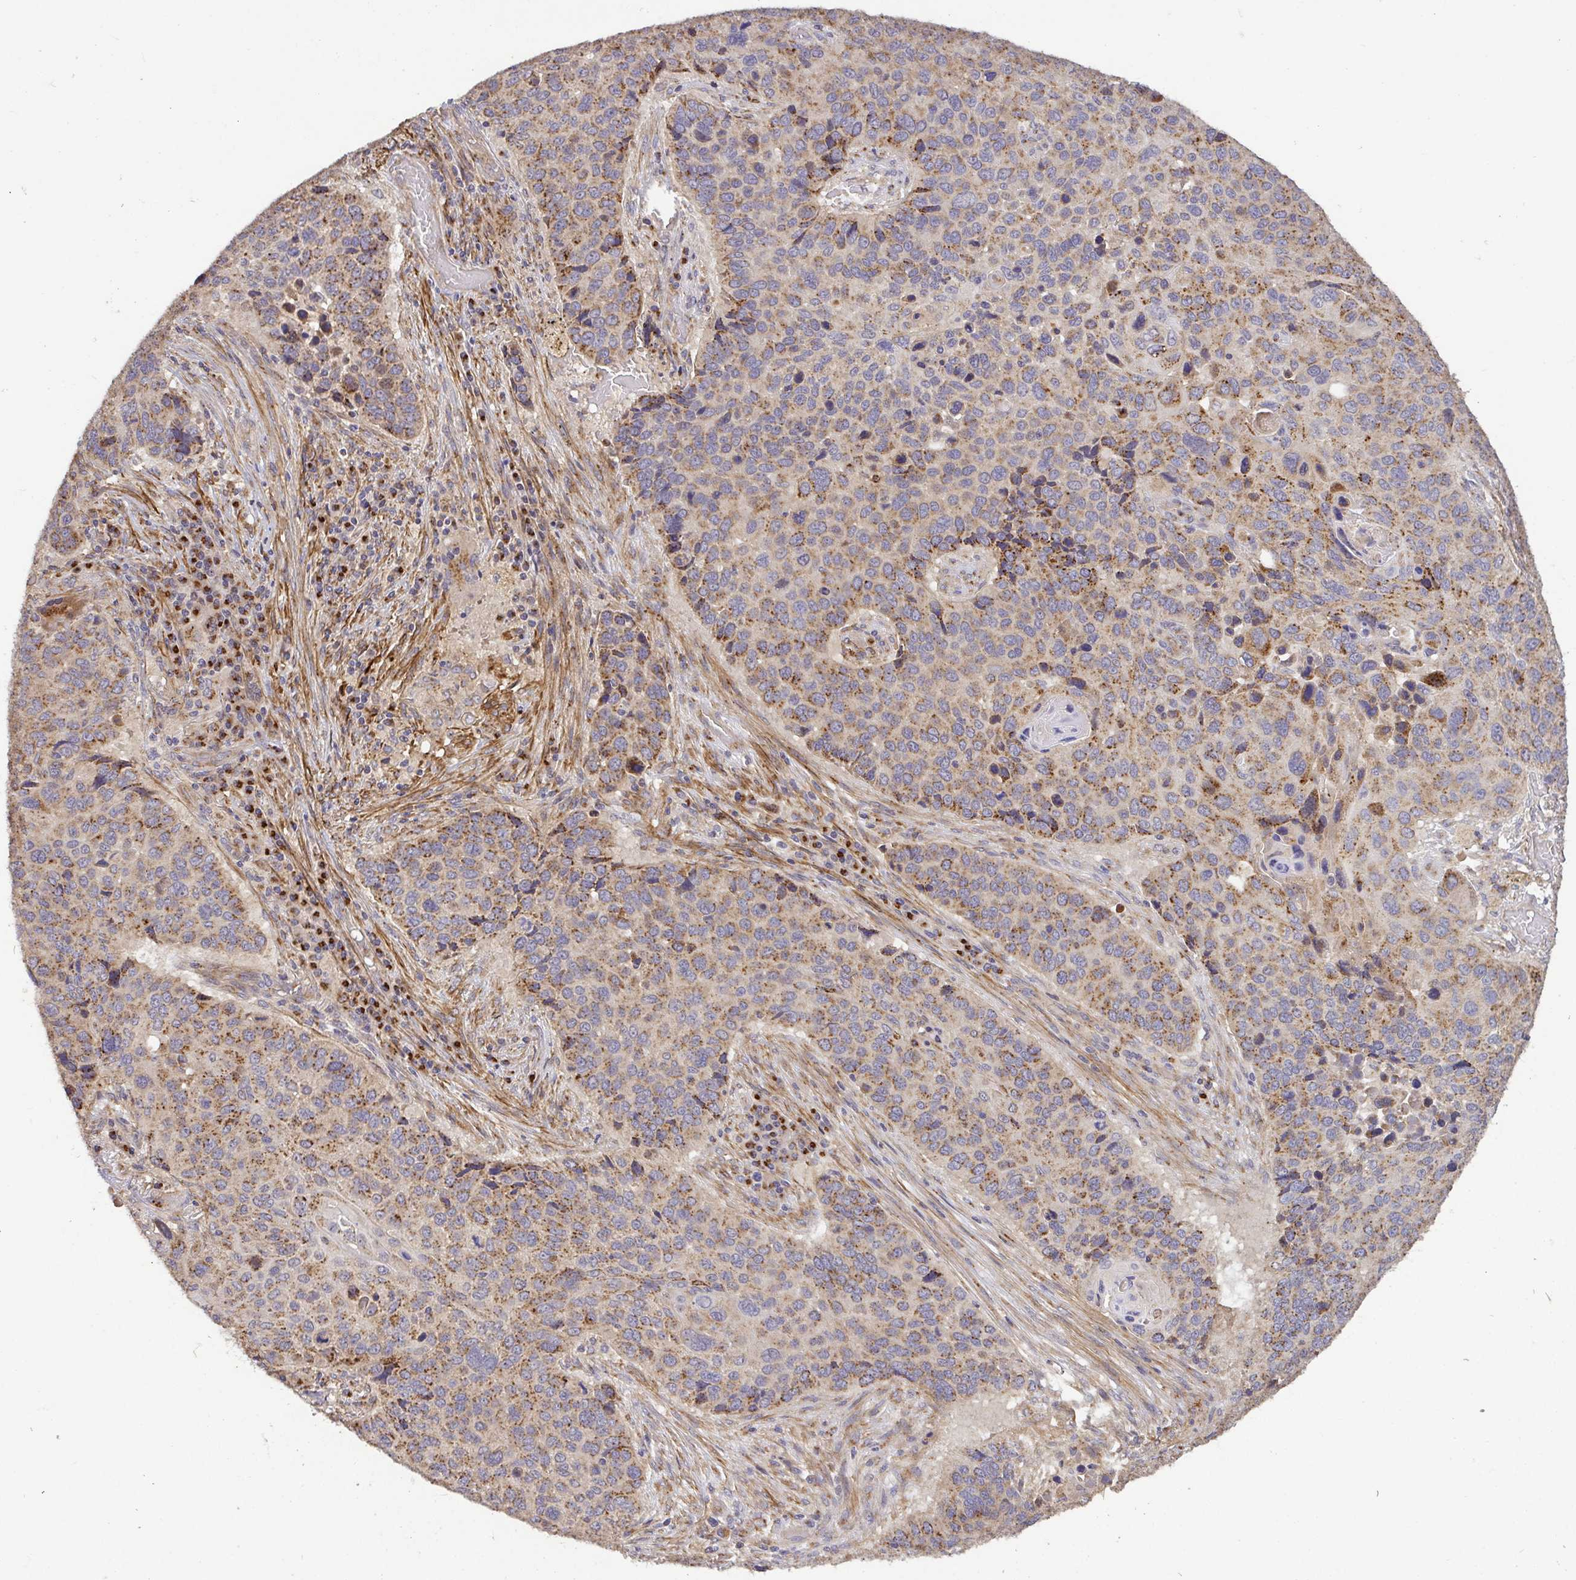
{"staining": {"intensity": "moderate", "quantity": ">75%", "location": "cytoplasmic/membranous"}, "tissue": "lung cancer", "cell_type": "Tumor cells", "image_type": "cancer", "snomed": [{"axis": "morphology", "description": "Squamous cell carcinoma, NOS"}, {"axis": "topography", "description": "Lung"}], "caption": "Moderate cytoplasmic/membranous staining for a protein is present in approximately >75% of tumor cells of lung cancer using immunohistochemistry.", "gene": "TM9SF4", "patient": {"sex": "male", "age": 68}}